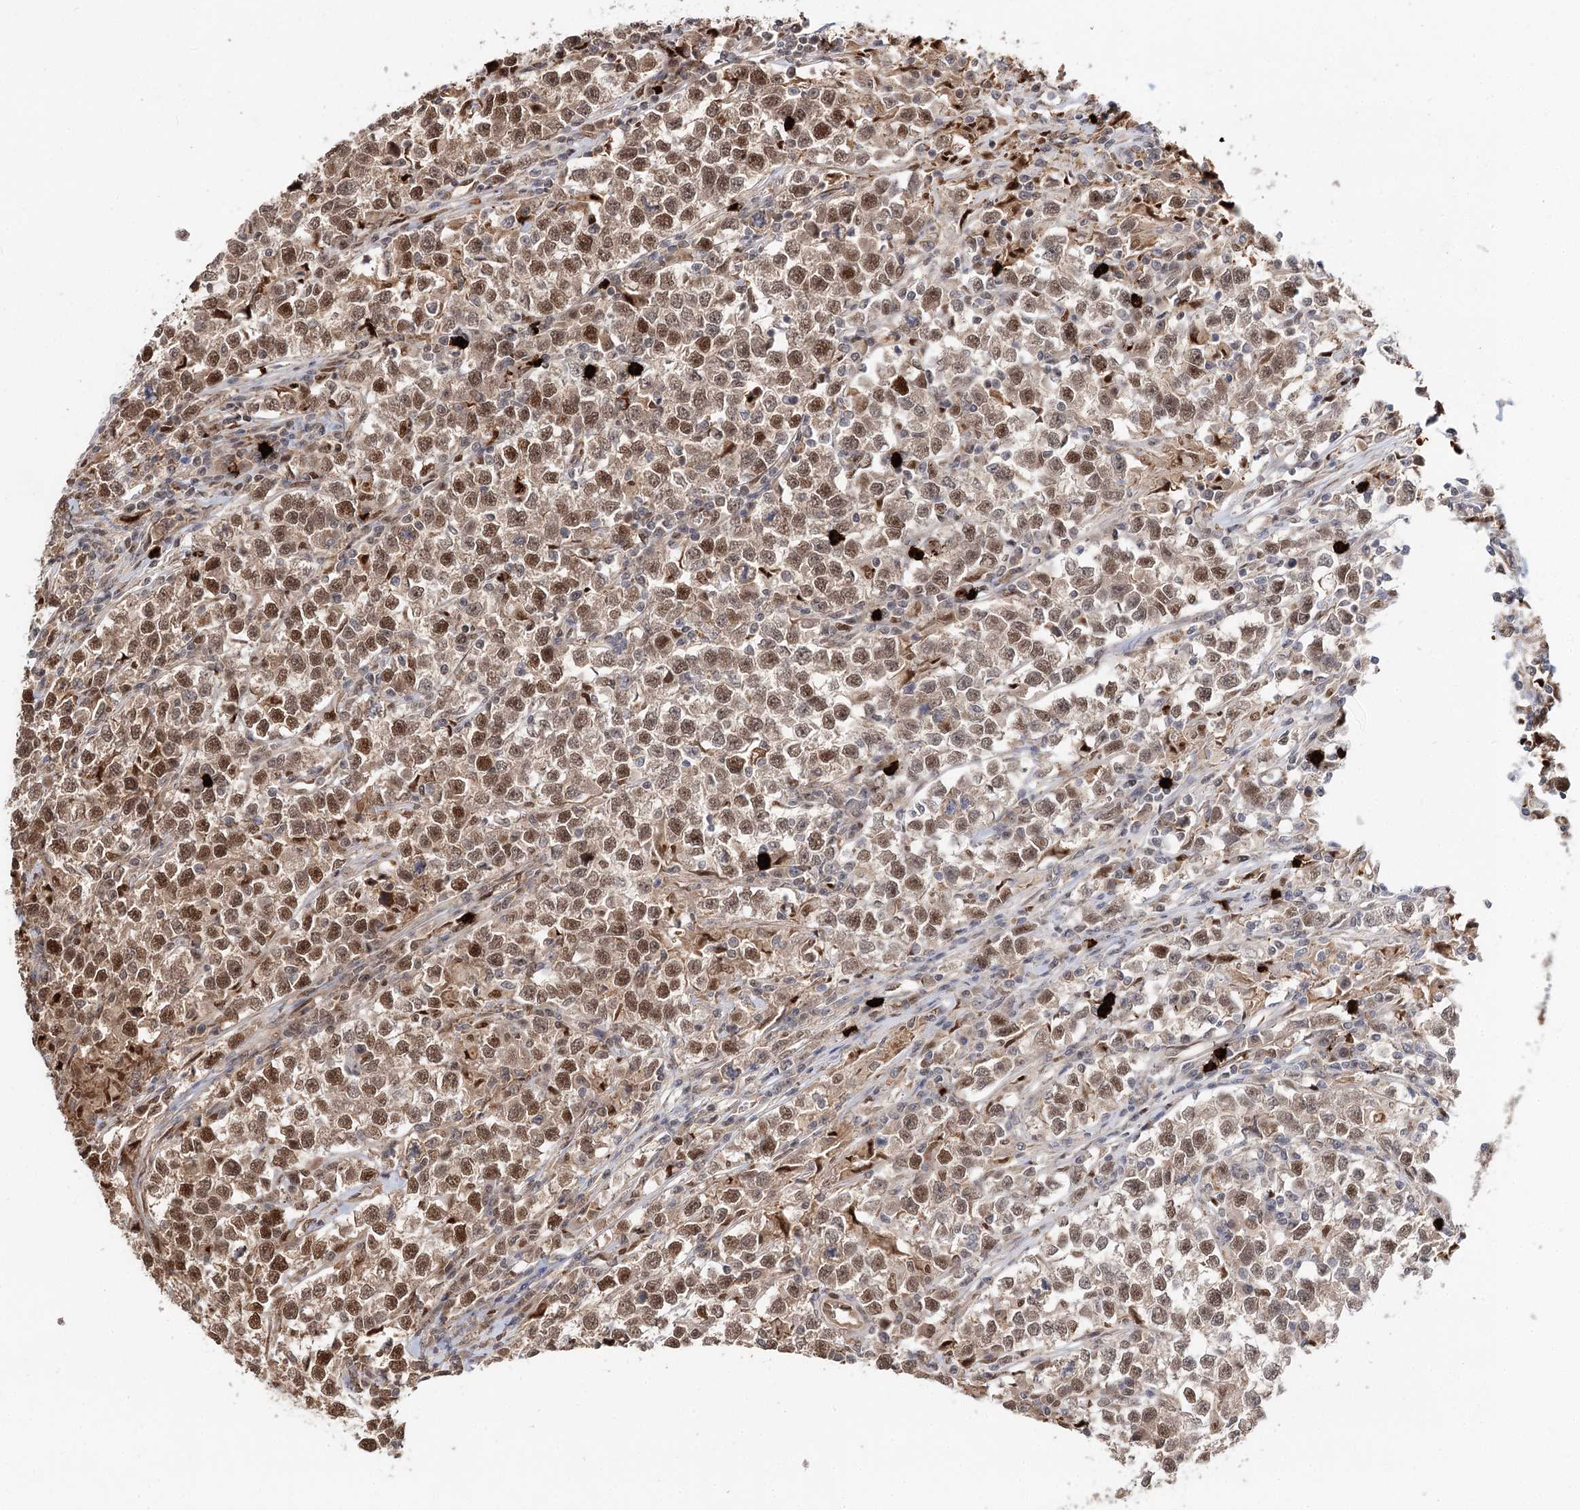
{"staining": {"intensity": "moderate", "quantity": ">75%", "location": "nuclear"}, "tissue": "testis cancer", "cell_type": "Tumor cells", "image_type": "cancer", "snomed": [{"axis": "morphology", "description": "Normal tissue, NOS"}, {"axis": "morphology", "description": "Seminoma, NOS"}, {"axis": "topography", "description": "Testis"}], "caption": "IHC (DAB (3,3'-diaminobenzidine)) staining of human testis cancer shows moderate nuclear protein staining in approximately >75% of tumor cells.", "gene": "N6AMT1", "patient": {"sex": "male", "age": 43}}